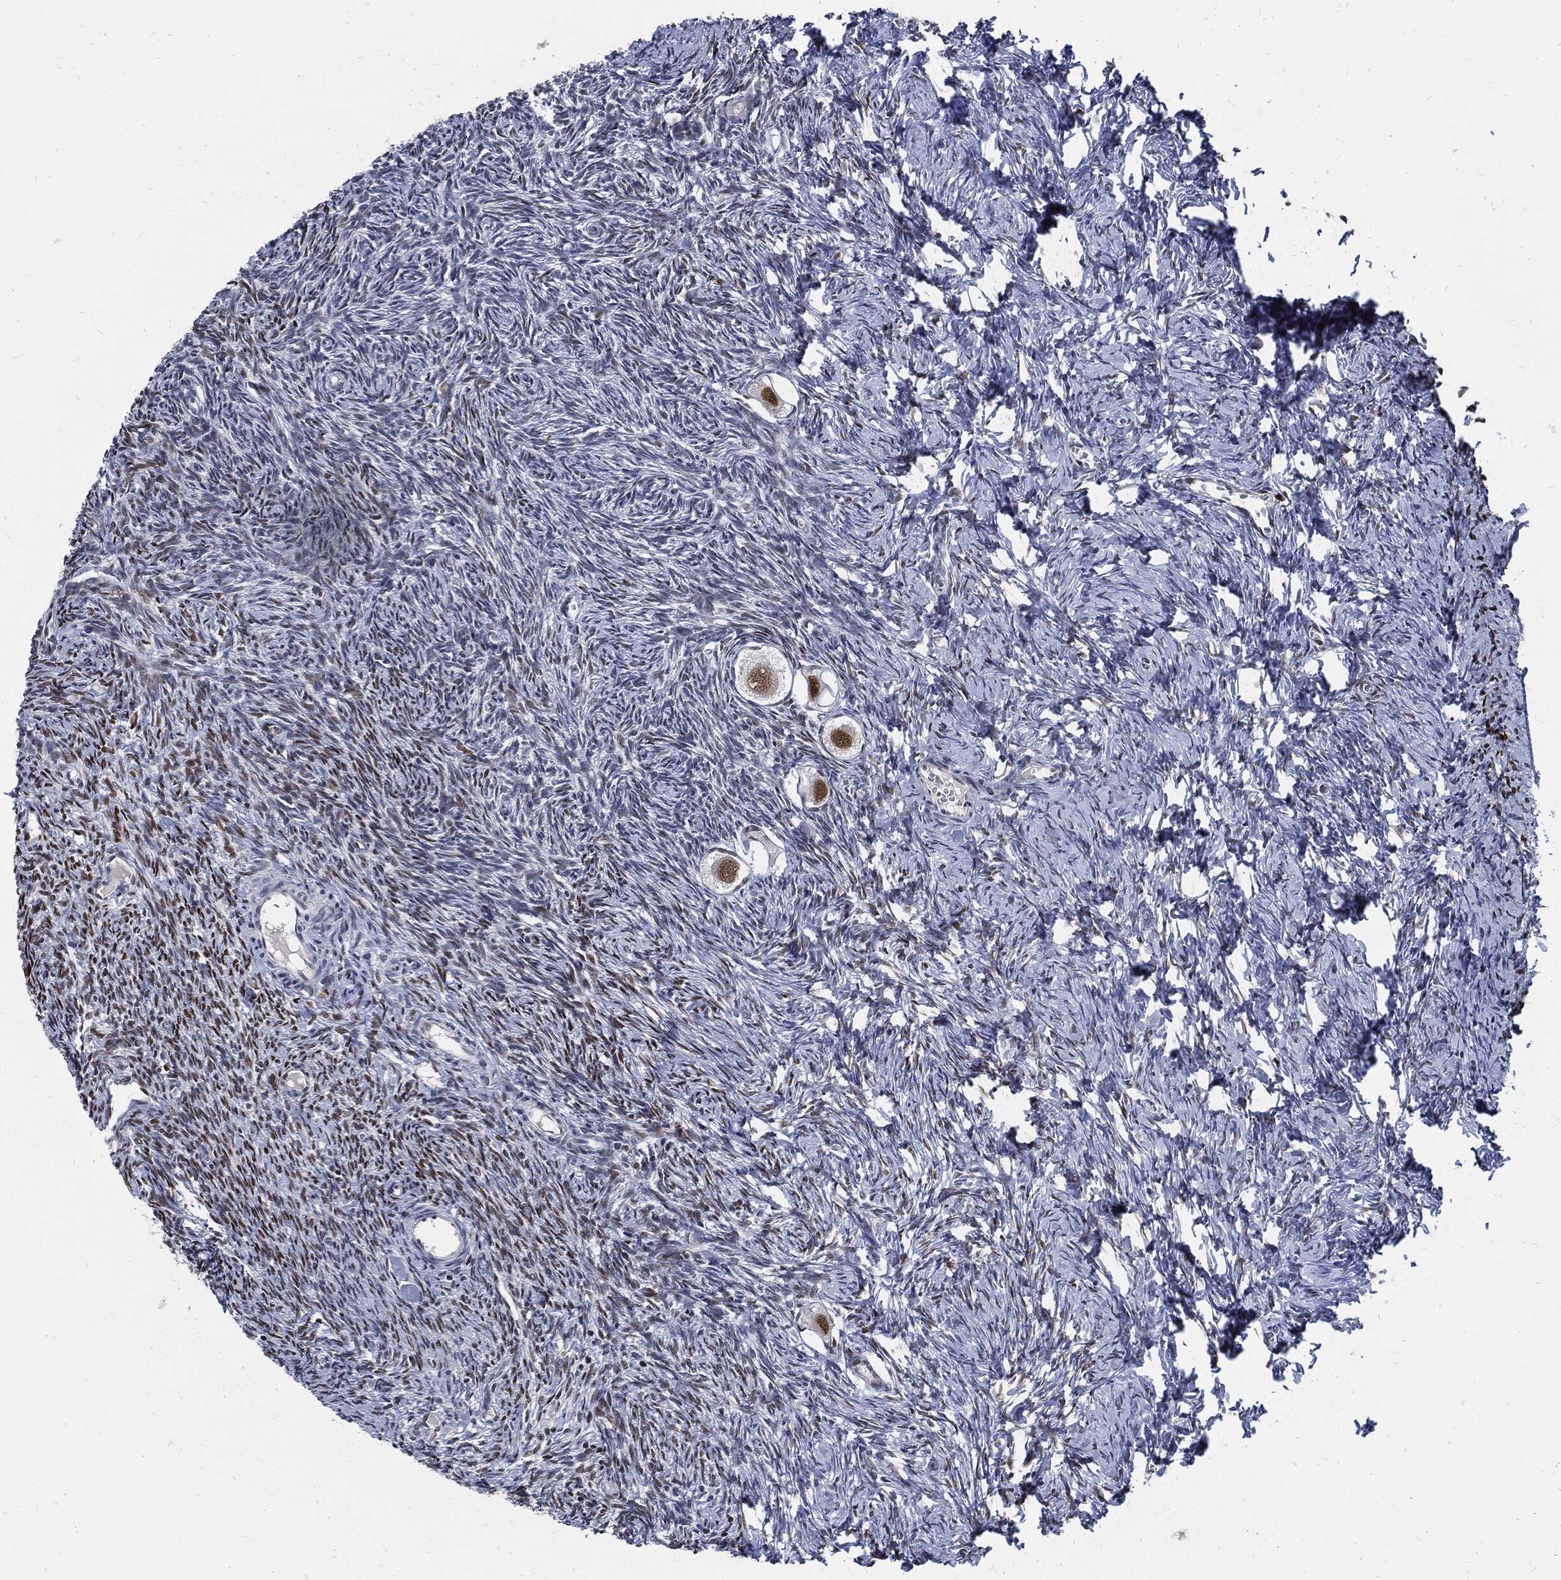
{"staining": {"intensity": "strong", "quantity": ">75%", "location": "nuclear"}, "tissue": "ovary", "cell_type": "Follicle cells", "image_type": "normal", "snomed": [{"axis": "morphology", "description": "Normal tissue, NOS"}, {"axis": "topography", "description": "Ovary"}], "caption": "Protein expression analysis of normal human ovary reveals strong nuclear positivity in approximately >75% of follicle cells.", "gene": "NBN", "patient": {"sex": "female", "age": 27}}